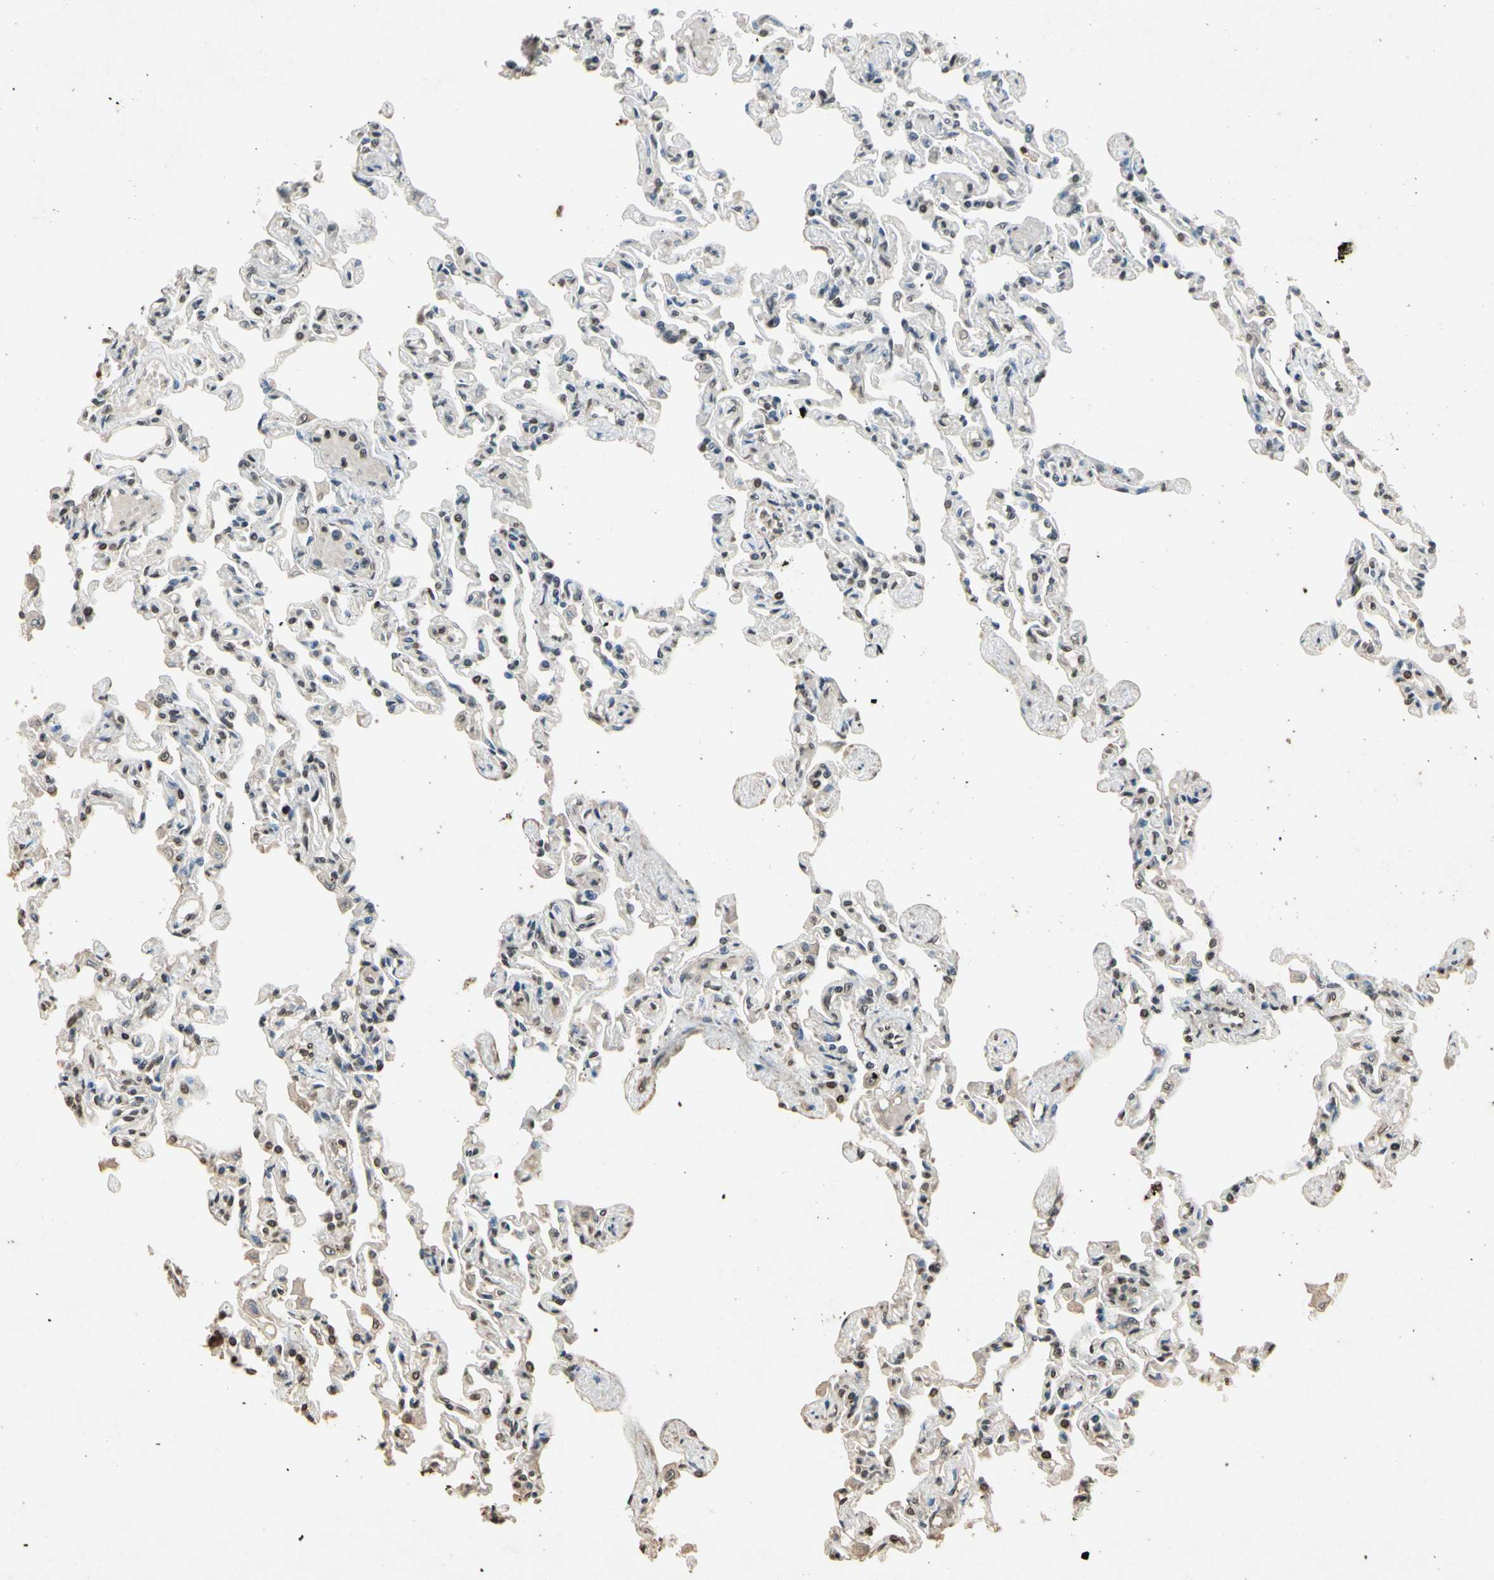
{"staining": {"intensity": "moderate", "quantity": "25%-75%", "location": "nuclear"}, "tissue": "lung", "cell_type": "Alveolar cells", "image_type": "normal", "snomed": [{"axis": "morphology", "description": "Normal tissue, NOS"}, {"axis": "topography", "description": "Lung"}], "caption": "Moderate nuclear protein staining is present in approximately 25%-75% of alveolar cells in lung. The staining is performed using DAB brown chromogen to label protein expression. The nuclei are counter-stained blue using hematoxylin.", "gene": "TOP1", "patient": {"sex": "male", "age": 21}}